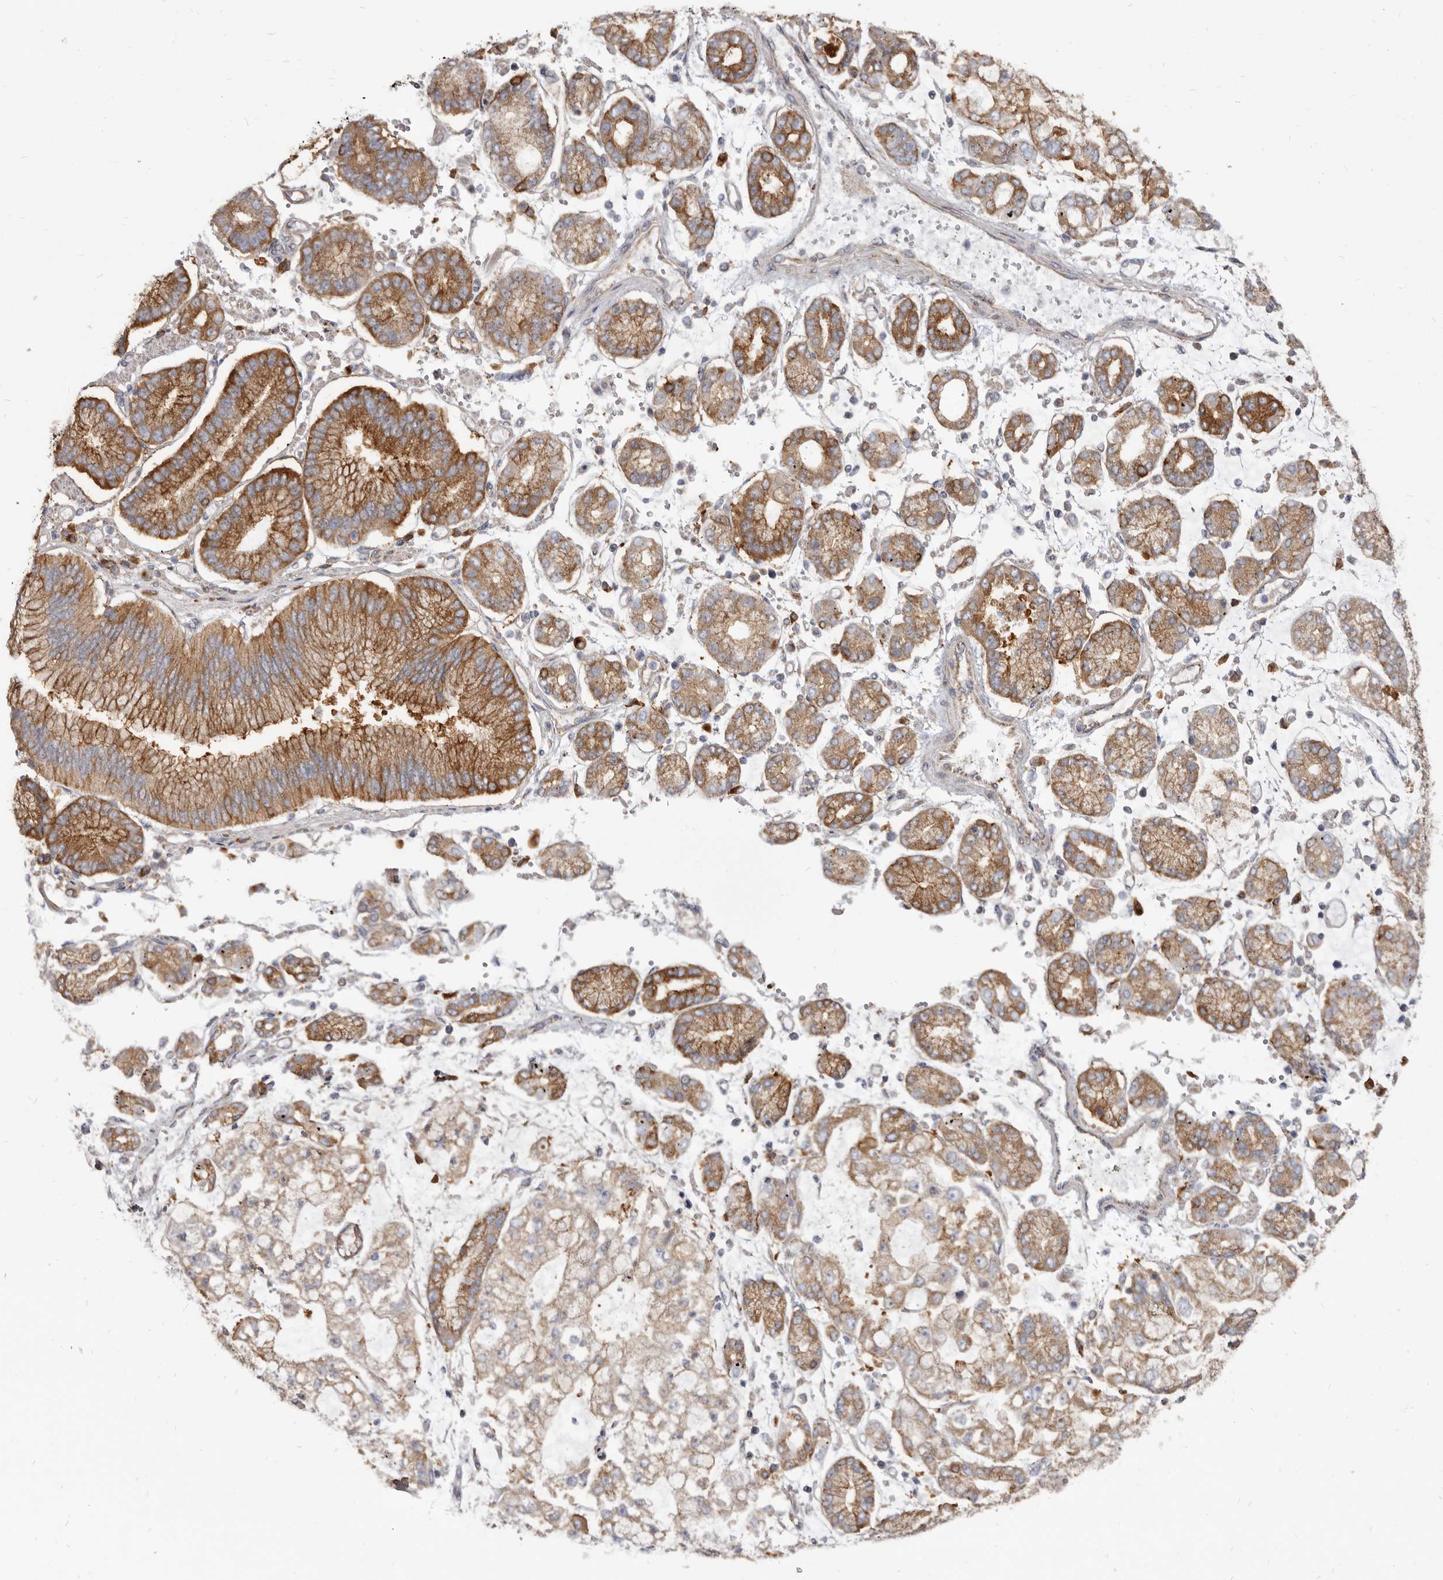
{"staining": {"intensity": "moderate", "quantity": ">75%", "location": "cytoplasmic/membranous"}, "tissue": "stomach cancer", "cell_type": "Tumor cells", "image_type": "cancer", "snomed": [{"axis": "morphology", "description": "Adenocarcinoma, NOS"}, {"axis": "topography", "description": "Stomach"}], "caption": "DAB (3,3'-diaminobenzidine) immunohistochemical staining of stomach cancer exhibits moderate cytoplasmic/membranous protein staining in approximately >75% of tumor cells.", "gene": "TPD52", "patient": {"sex": "male", "age": 76}}